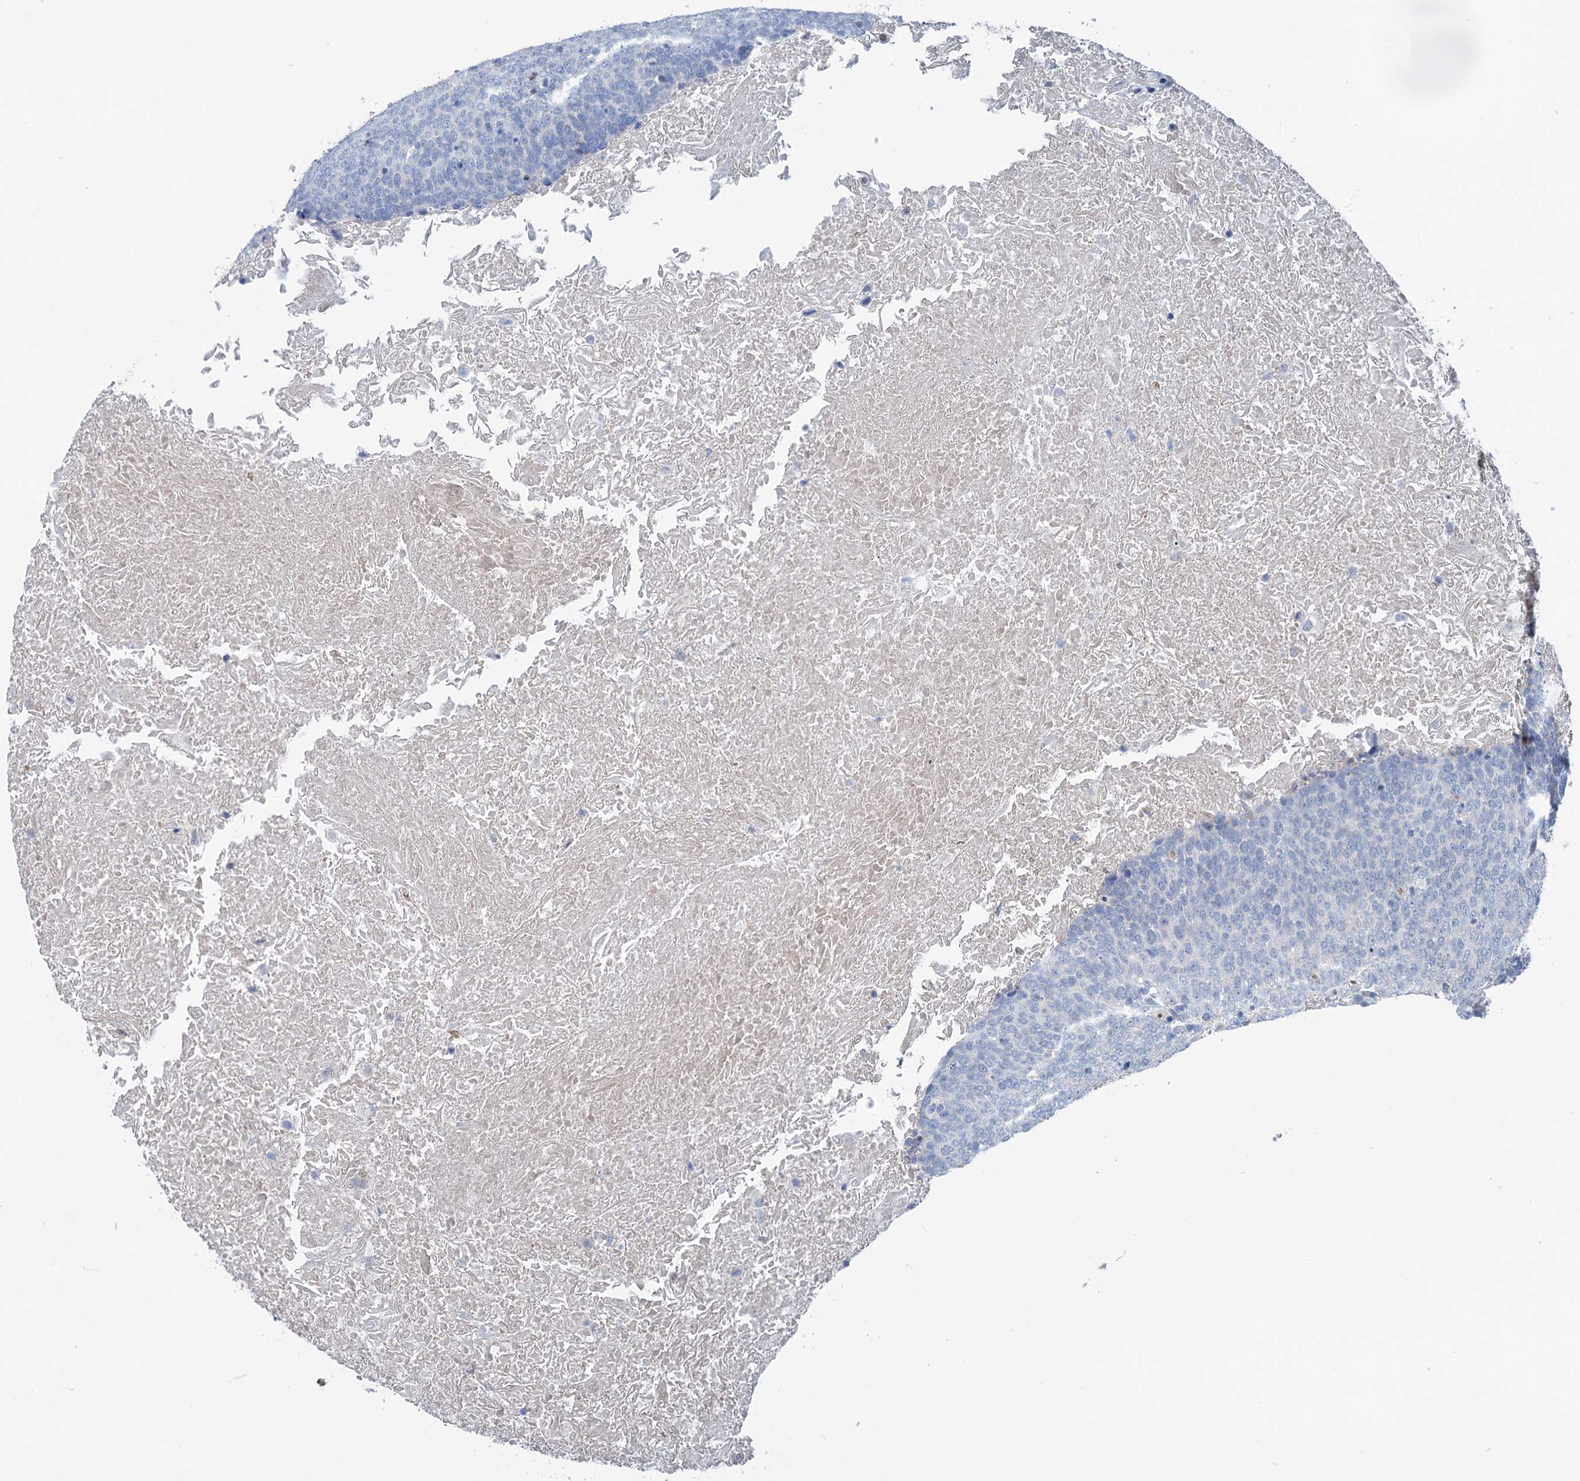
{"staining": {"intensity": "negative", "quantity": "none", "location": "none"}, "tissue": "head and neck cancer", "cell_type": "Tumor cells", "image_type": "cancer", "snomed": [{"axis": "morphology", "description": "Squamous cell carcinoma, NOS"}, {"axis": "morphology", "description": "Squamous cell carcinoma, metastatic, NOS"}, {"axis": "topography", "description": "Lymph node"}, {"axis": "topography", "description": "Head-Neck"}], "caption": "The micrograph exhibits no significant staining in tumor cells of head and neck cancer.", "gene": "ELP4", "patient": {"sex": "male", "age": 62}}